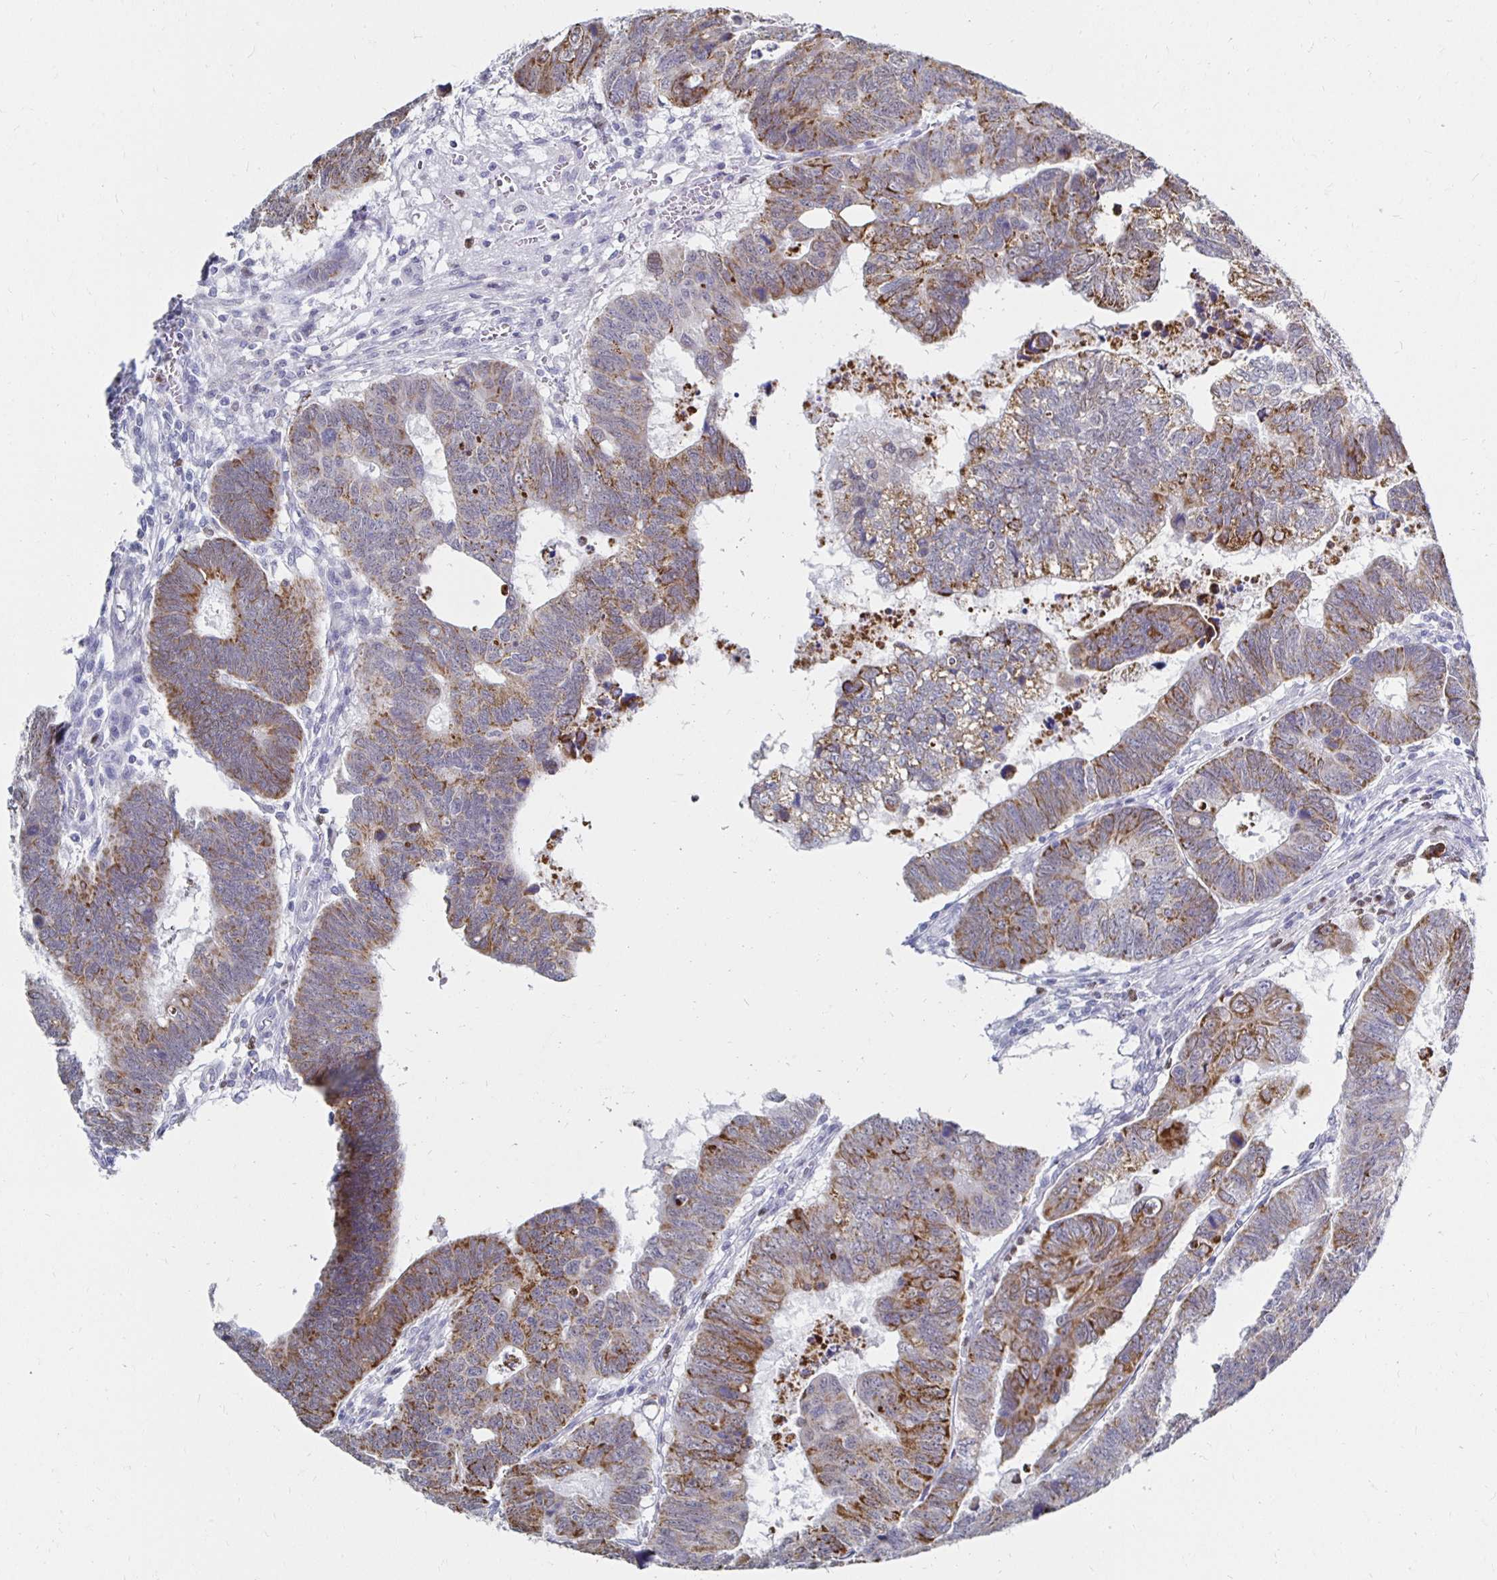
{"staining": {"intensity": "strong", "quantity": ">75%", "location": "cytoplasmic/membranous"}, "tissue": "colorectal cancer", "cell_type": "Tumor cells", "image_type": "cancer", "snomed": [{"axis": "morphology", "description": "Adenocarcinoma, NOS"}, {"axis": "topography", "description": "Colon"}], "caption": "Immunohistochemistry of human colorectal cancer demonstrates high levels of strong cytoplasmic/membranous staining in approximately >75% of tumor cells. (DAB (3,3'-diaminobenzidine) IHC, brown staining for protein, blue staining for nuclei).", "gene": "NOCT", "patient": {"sex": "male", "age": 62}}